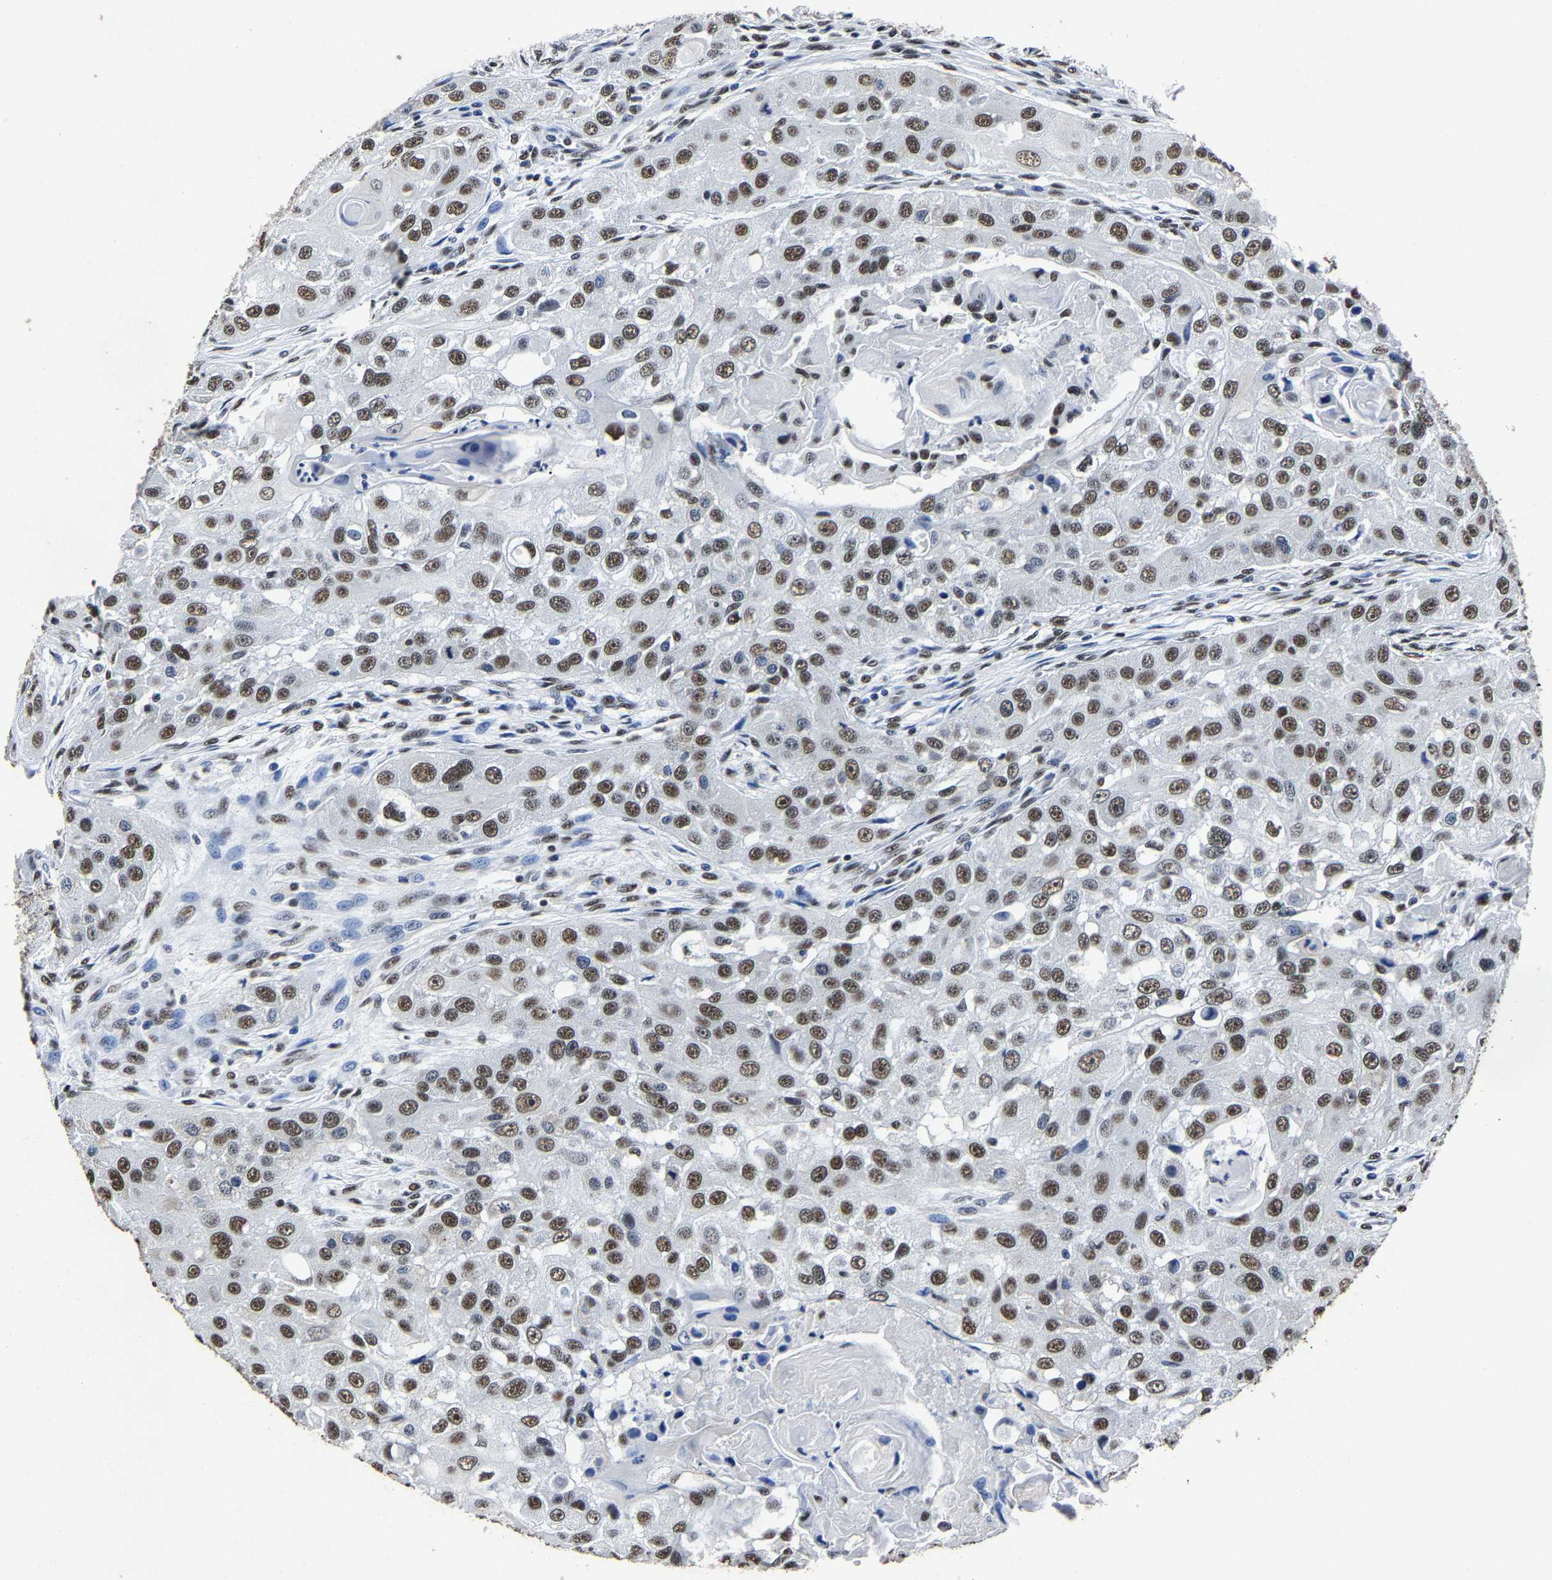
{"staining": {"intensity": "moderate", "quantity": ">75%", "location": "nuclear"}, "tissue": "head and neck cancer", "cell_type": "Tumor cells", "image_type": "cancer", "snomed": [{"axis": "morphology", "description": "Normal tissue, NOS"}, {"axis": "morphology", "description": "Squamous cell carcinoma, NOS"}, {"axis": "topography", "description": "Skeletal muscle"}, {"axis": "topography", "description": "Head-Neck"}], "caption": "Moderate nuclear expression is seen in about >75% of tumor cells in head and neck cancer. The staining was performed using DAB to visualize the protein expression in brown, while the nuclei were stained in blue with hematoxylin (Magnification: 20x).", "gene": "RBM45", "patient": {"sex": "male", "age": 51}}